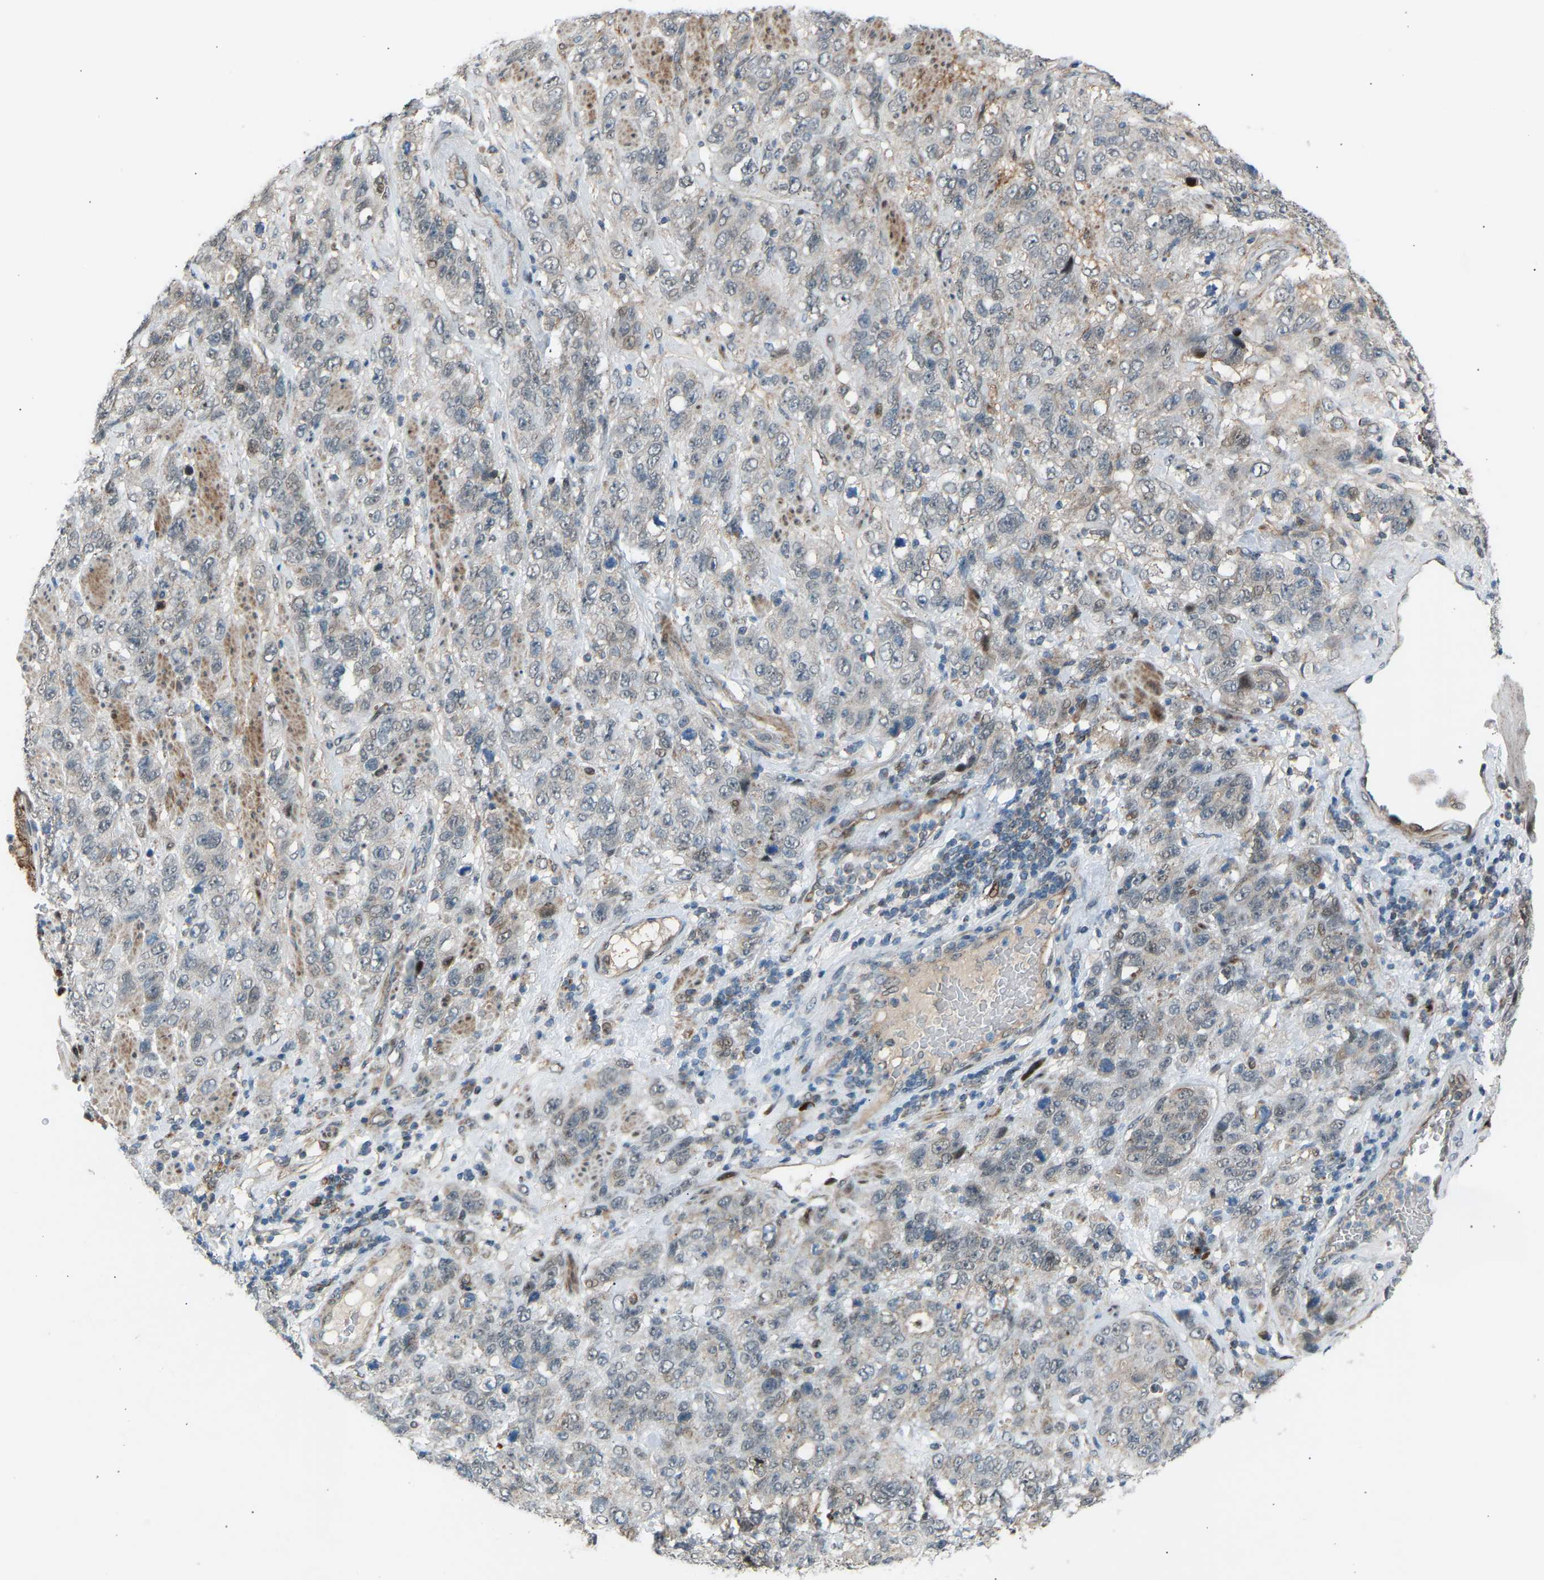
{"staining": {"intensity": "negative", "quantity": "none", "location": "none"}, "tissue": "stomach cancer", "cell_type": "Tumor cells", "image_type": "cancer", "snomed": [{"axis": "morphology", "description": "Adenocarcinoma, NOS"}, {"axis": "topography", "description": "Stomach"}], "caption": "Stomach adenocarcinoma was stained to show a protein in brown. There is no significant expression in tumor cells. Nuclei are stained in blue.", "gene": "VPS41", "patient": {"sex": "male", "age": 48}}